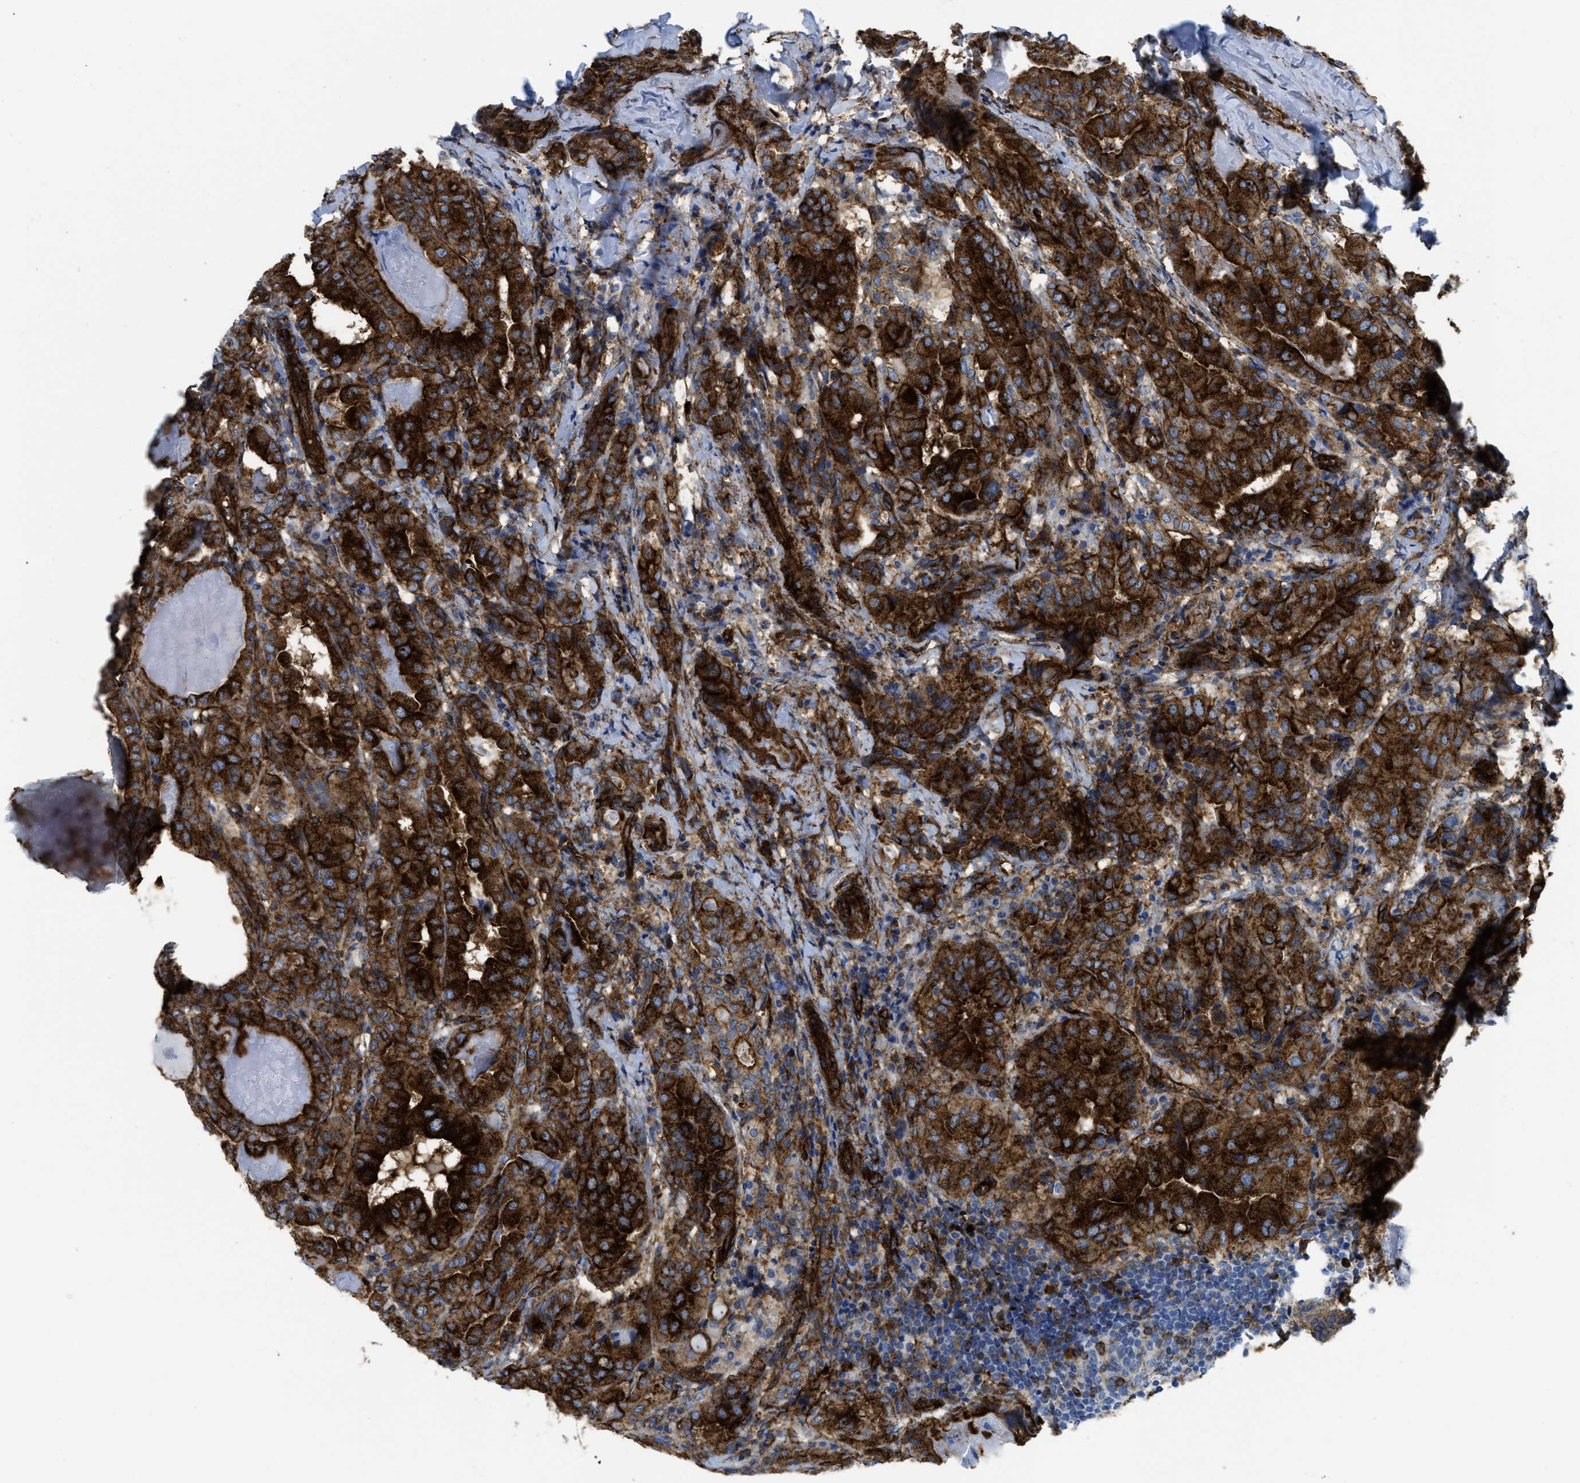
{"staining": {"intensity": "strong", "quantity": ">75%", "location": "cytoplasmic/membranous"}, "tissue": "thyroid cancer", "cell_type": "Tumor cells", "image_type": "cancer", "snomed": [{"axis": "morphology", "description": "Papillary adenocarcinoma, NOS"}, {"axis": "topography", "description": "Thyroid gland"}], "caption": "Thyroid papillary adenocarcinoma tissue demonstrates strong cytoplasmic/membranous positivity in approximately >75% of tumor cells", "gene": "HIP1", "patient": {"sex": "female", "age": 42}}